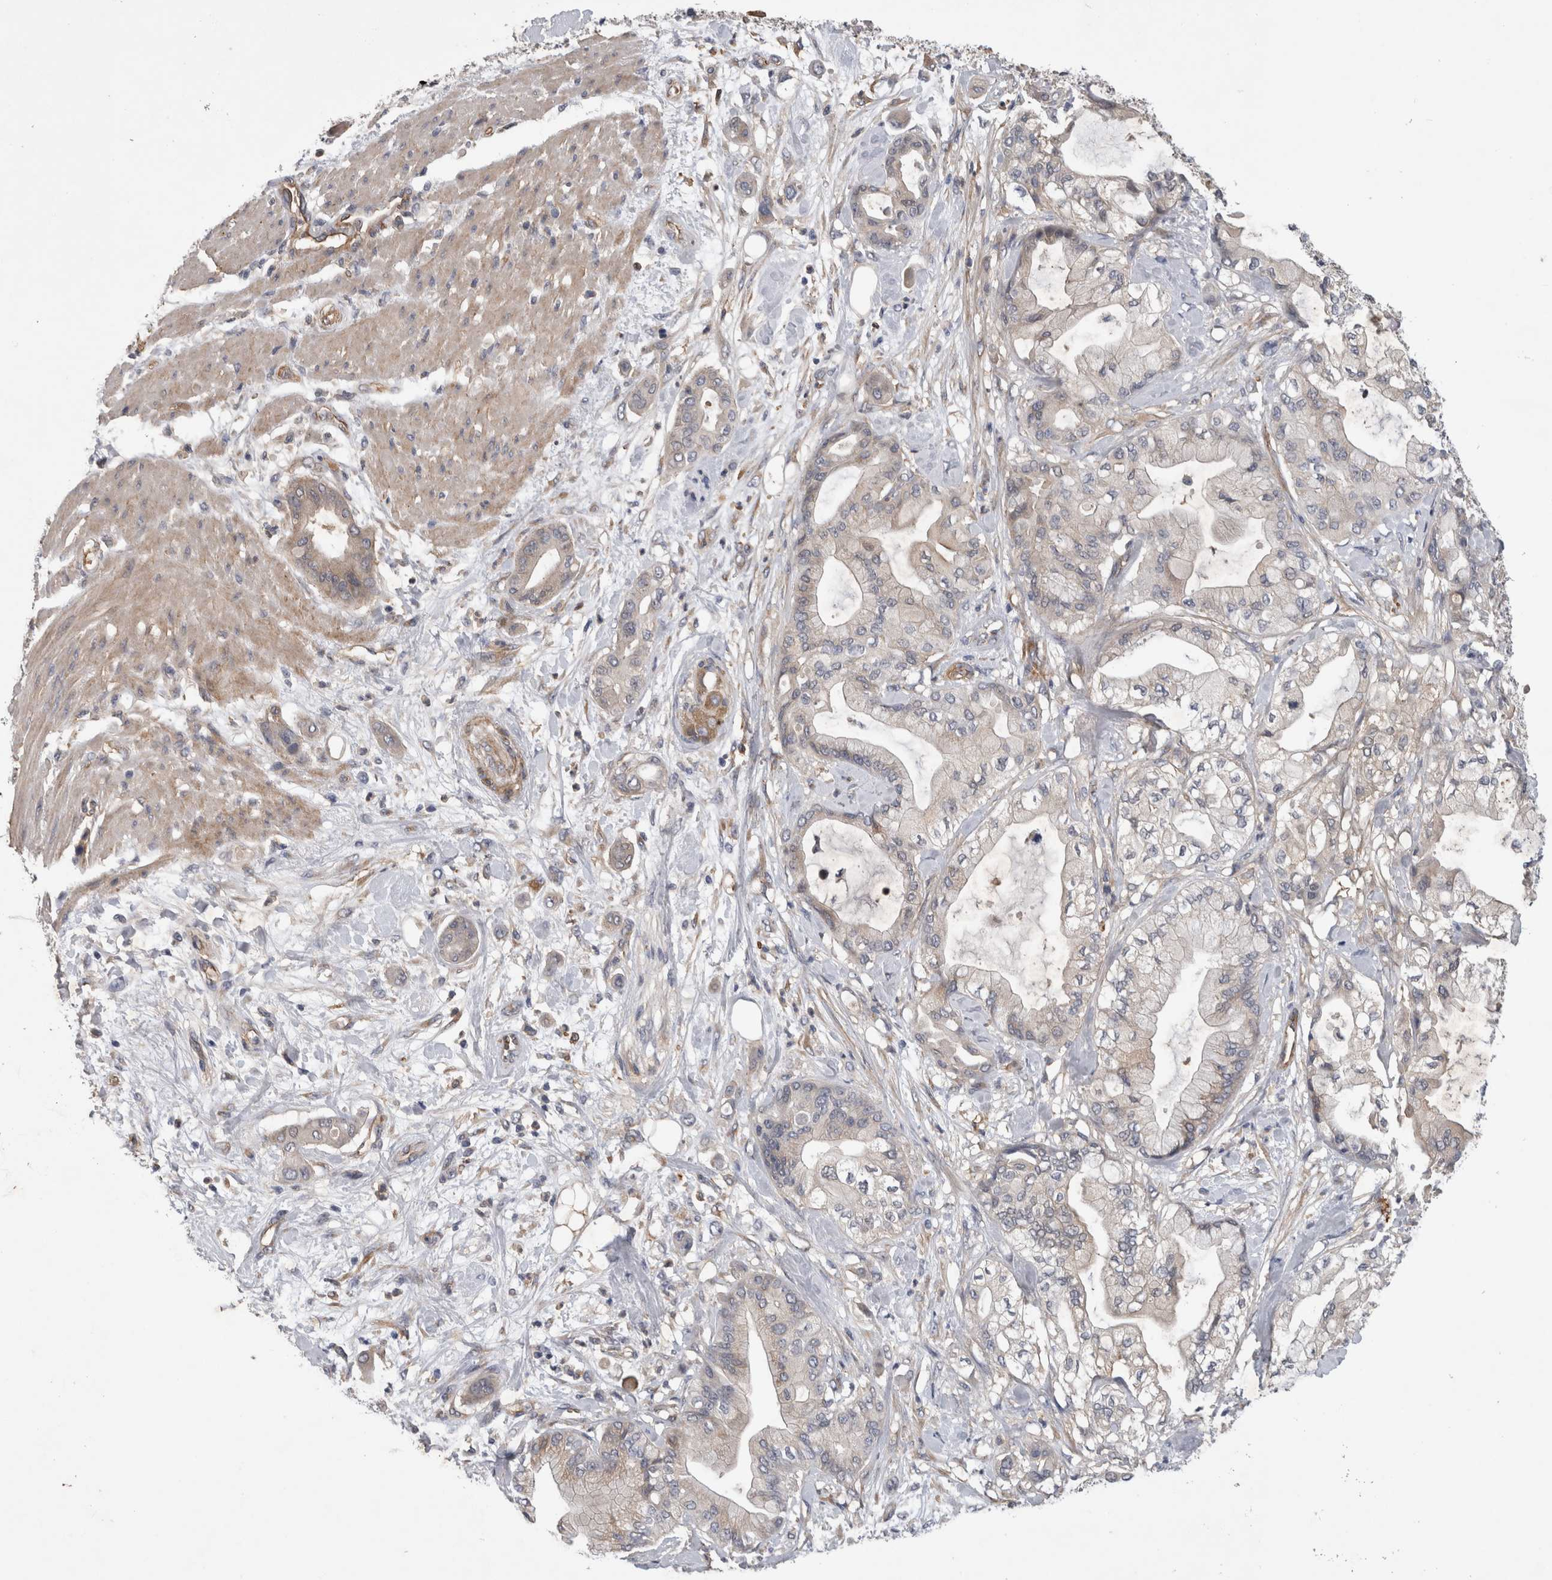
{"staining": {"intensity": "negative", "quantity": "none", "location": "none"}, "tissue": "pancreatic cancer", "cell_type": "Tumor cells", "image_type": "cancer", "snomed": [{"axis": "morphology", "description": "Adenocarcinoma, NOS"}, {"axis": "morphology", "description": "Adenocarcinoma, metastatic, NOS"}, {"axis": "topography", "description": "Lymph node"}, {"axis": "topography", "description": "Pancreas"}, {"axis": "topography", "description": "Duodenum"}], "caption": "An immunohistochemistry image of metastatic adenocarcinoma (pancreatic) is shown. There is no staining in tumor cells of metastatic adenocarcinoma (pancreatic).", "gene": "ANKFY1", "patient": {"sex": "female", "age": 64}}